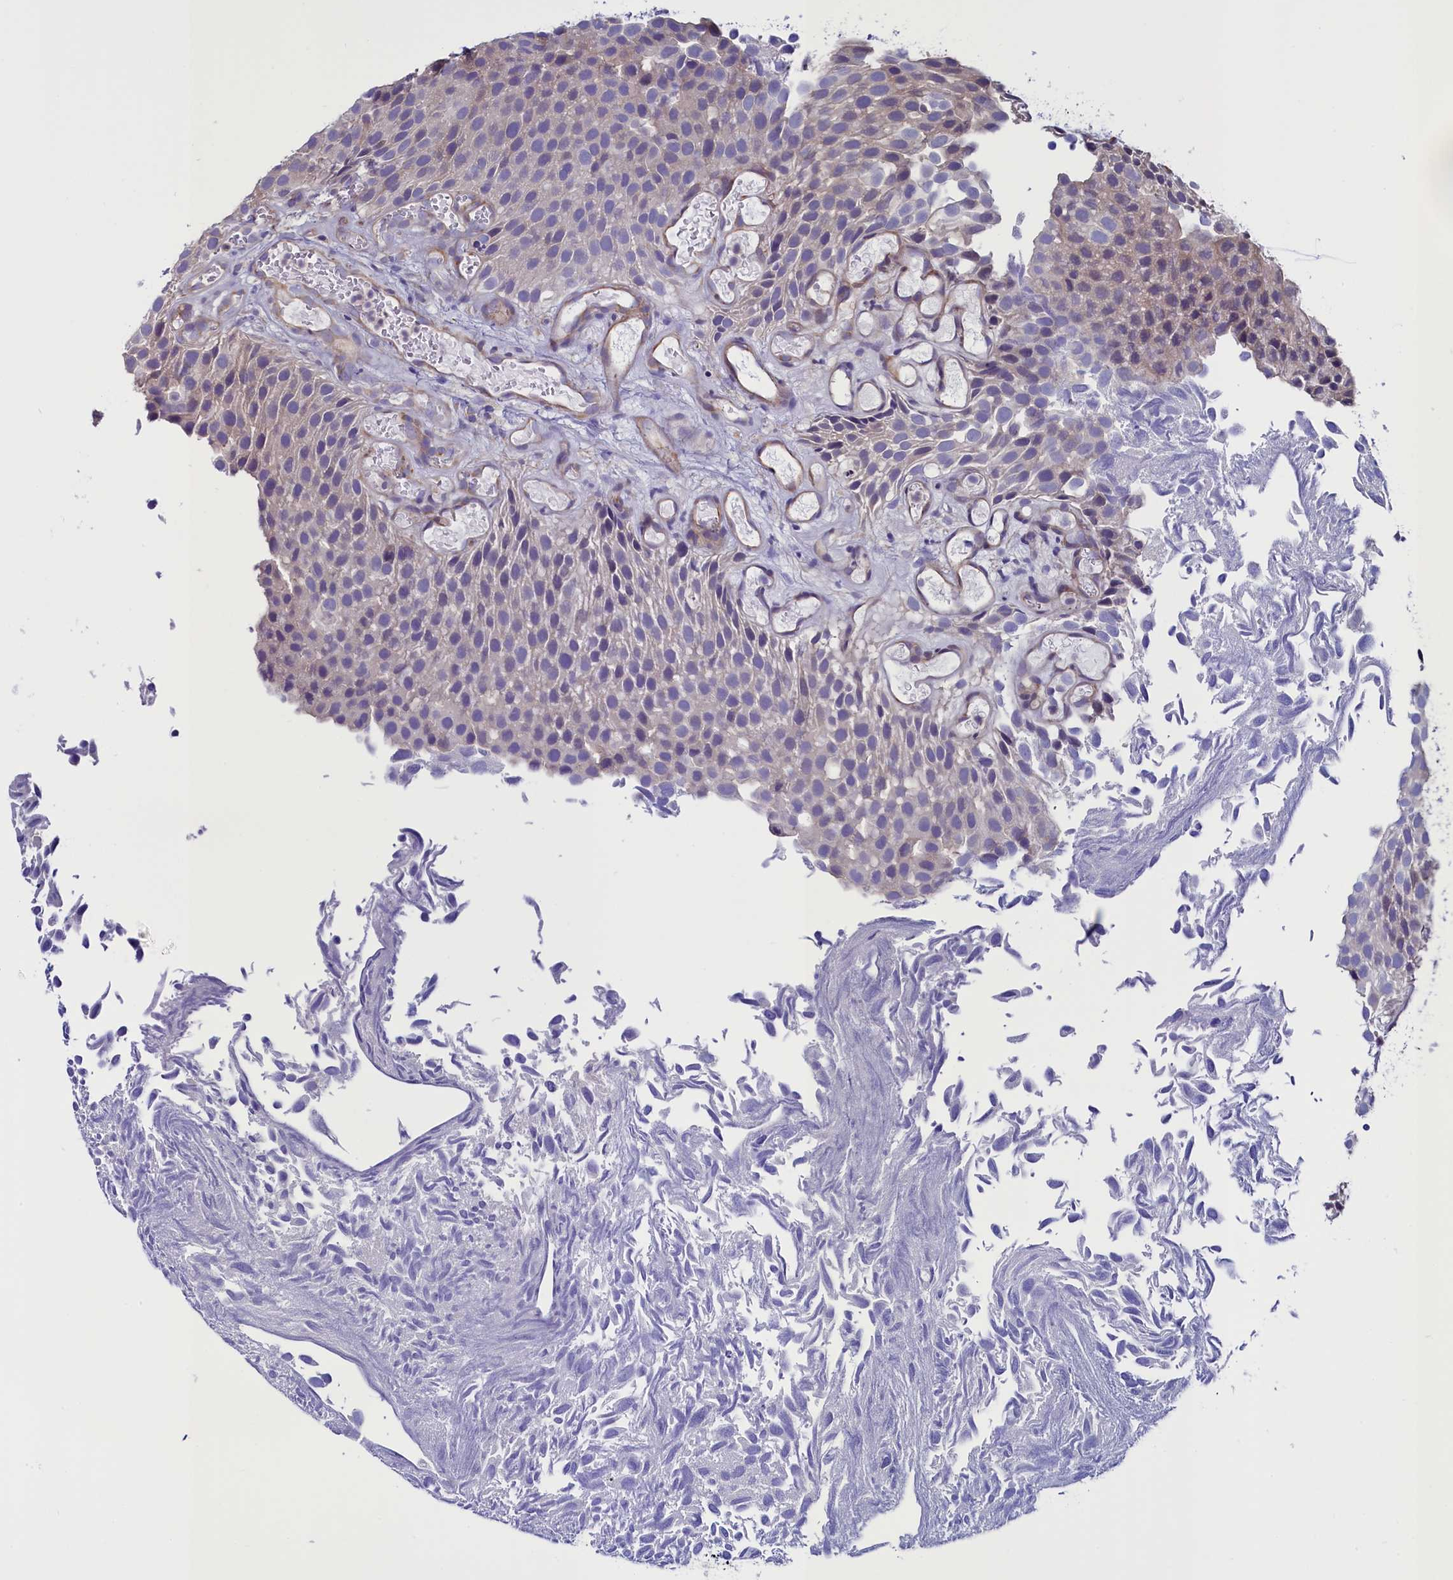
{"staining": {"intensity": "negative", "quantity": "none", "location": "none"}, "tissue": "urothelial cancer", "cell_type": "Tumor cells", "image_type": "cancer", "snomed": [{"axis": "morphology", "description": "Urothelial carcinoma, Low grade"}, {"axis": "topography", "description": "Urinary bladder"}], "caption": "Immunohistochemistry (IHC) of human urothelial carcinoma (low-grade) demonstrates no staining in tumor cells.", "gene": "PDILT", "patient": {"sex": "male", "age": 89}}